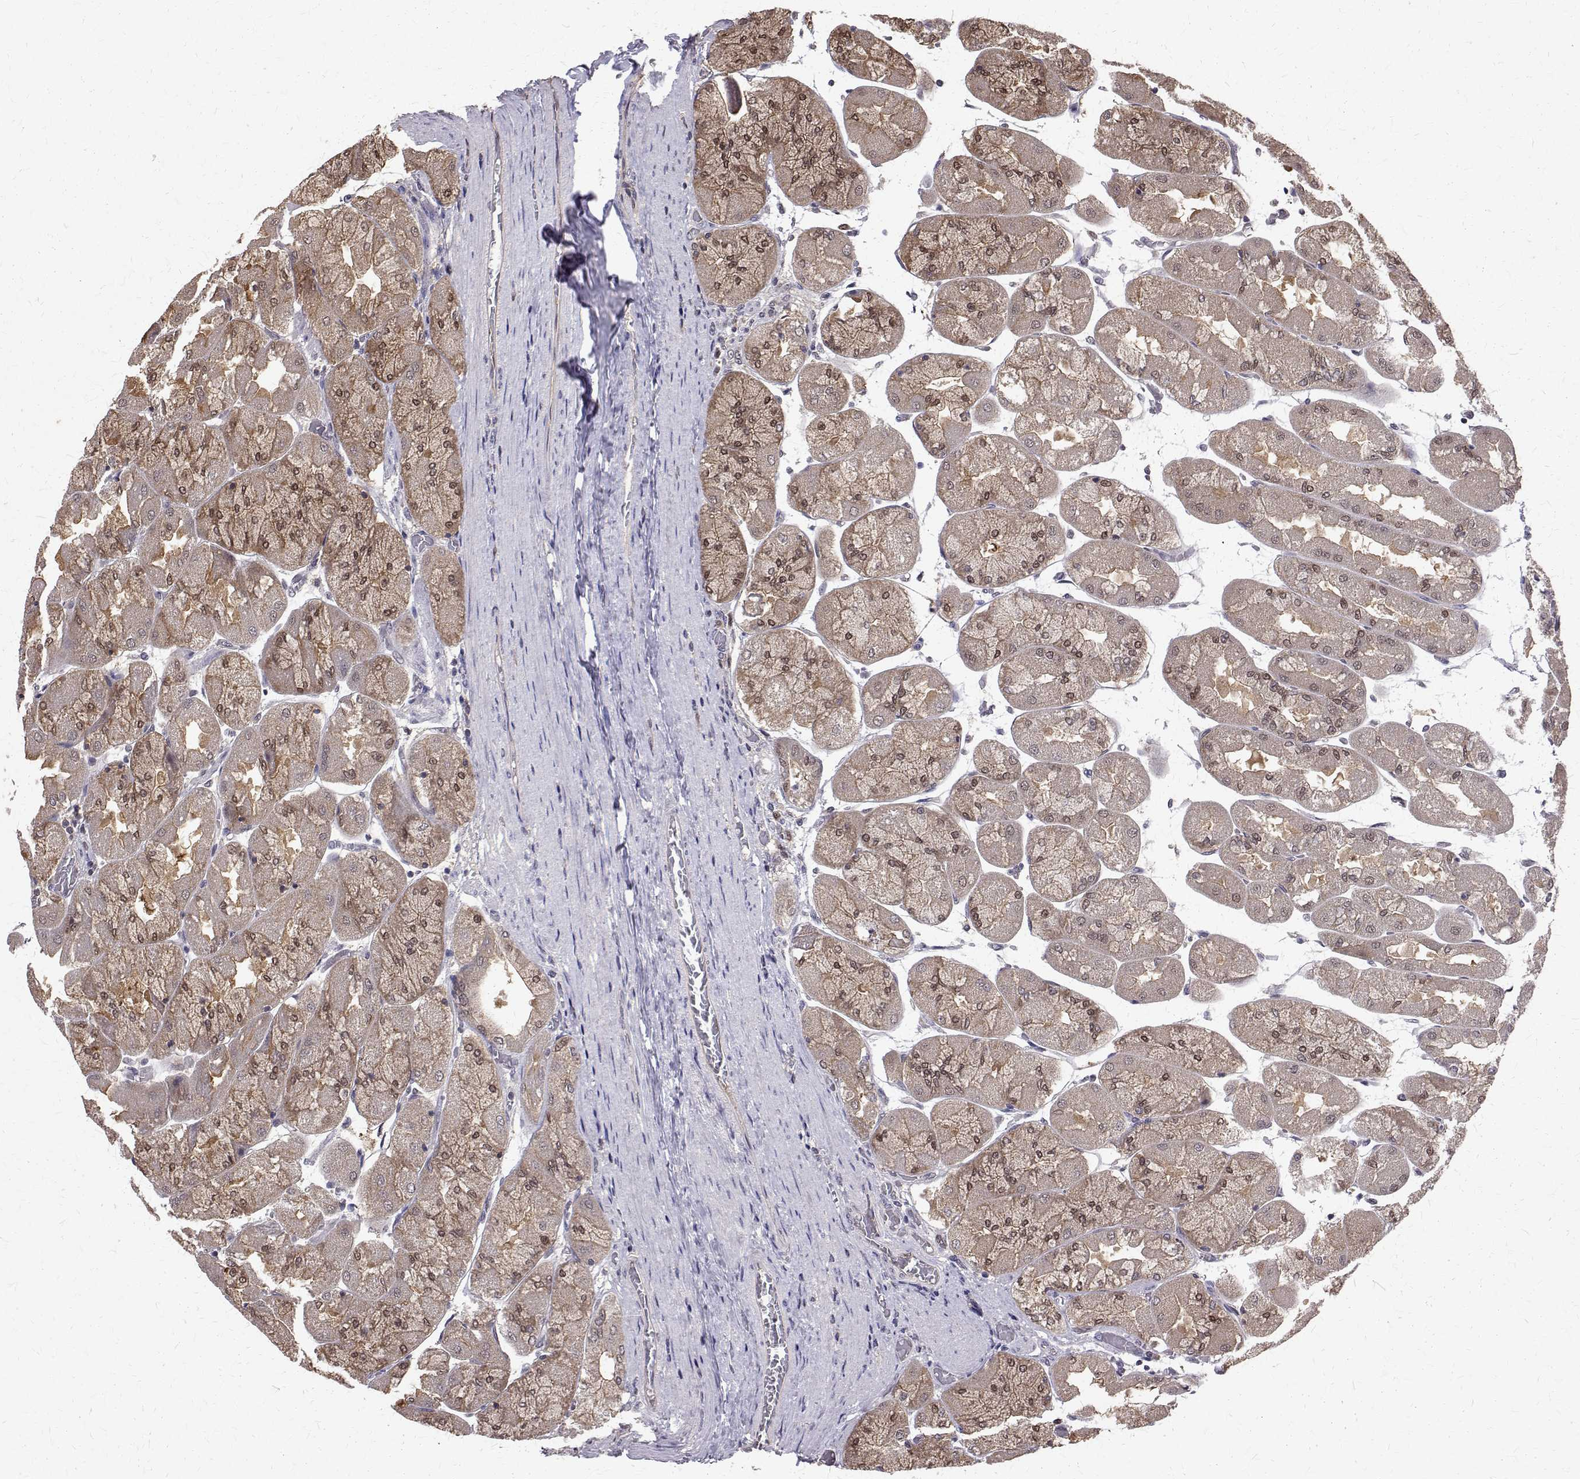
{"staining": {"intensity": "moderate", "quantity": "25%-75%", "location": "cytoplasmic/membranous,nuclear"}, "tissue": "stomach", "cell_type": "Glandular cells", "image_type": "normal", "snomed": [{"axis": "morphology", "description": "Normal tissue, NOS"}, {"axis": "topography", "description": "Stomach"}], "caption": "Glandular cells exhibit medium levels of moderate cytoplasmic/membranous,nuclear positivity in about 25%-75% of cells in benign human stomach.", "gene": "NIF3L1", "patient": {"sex": "female", "age": 61}}